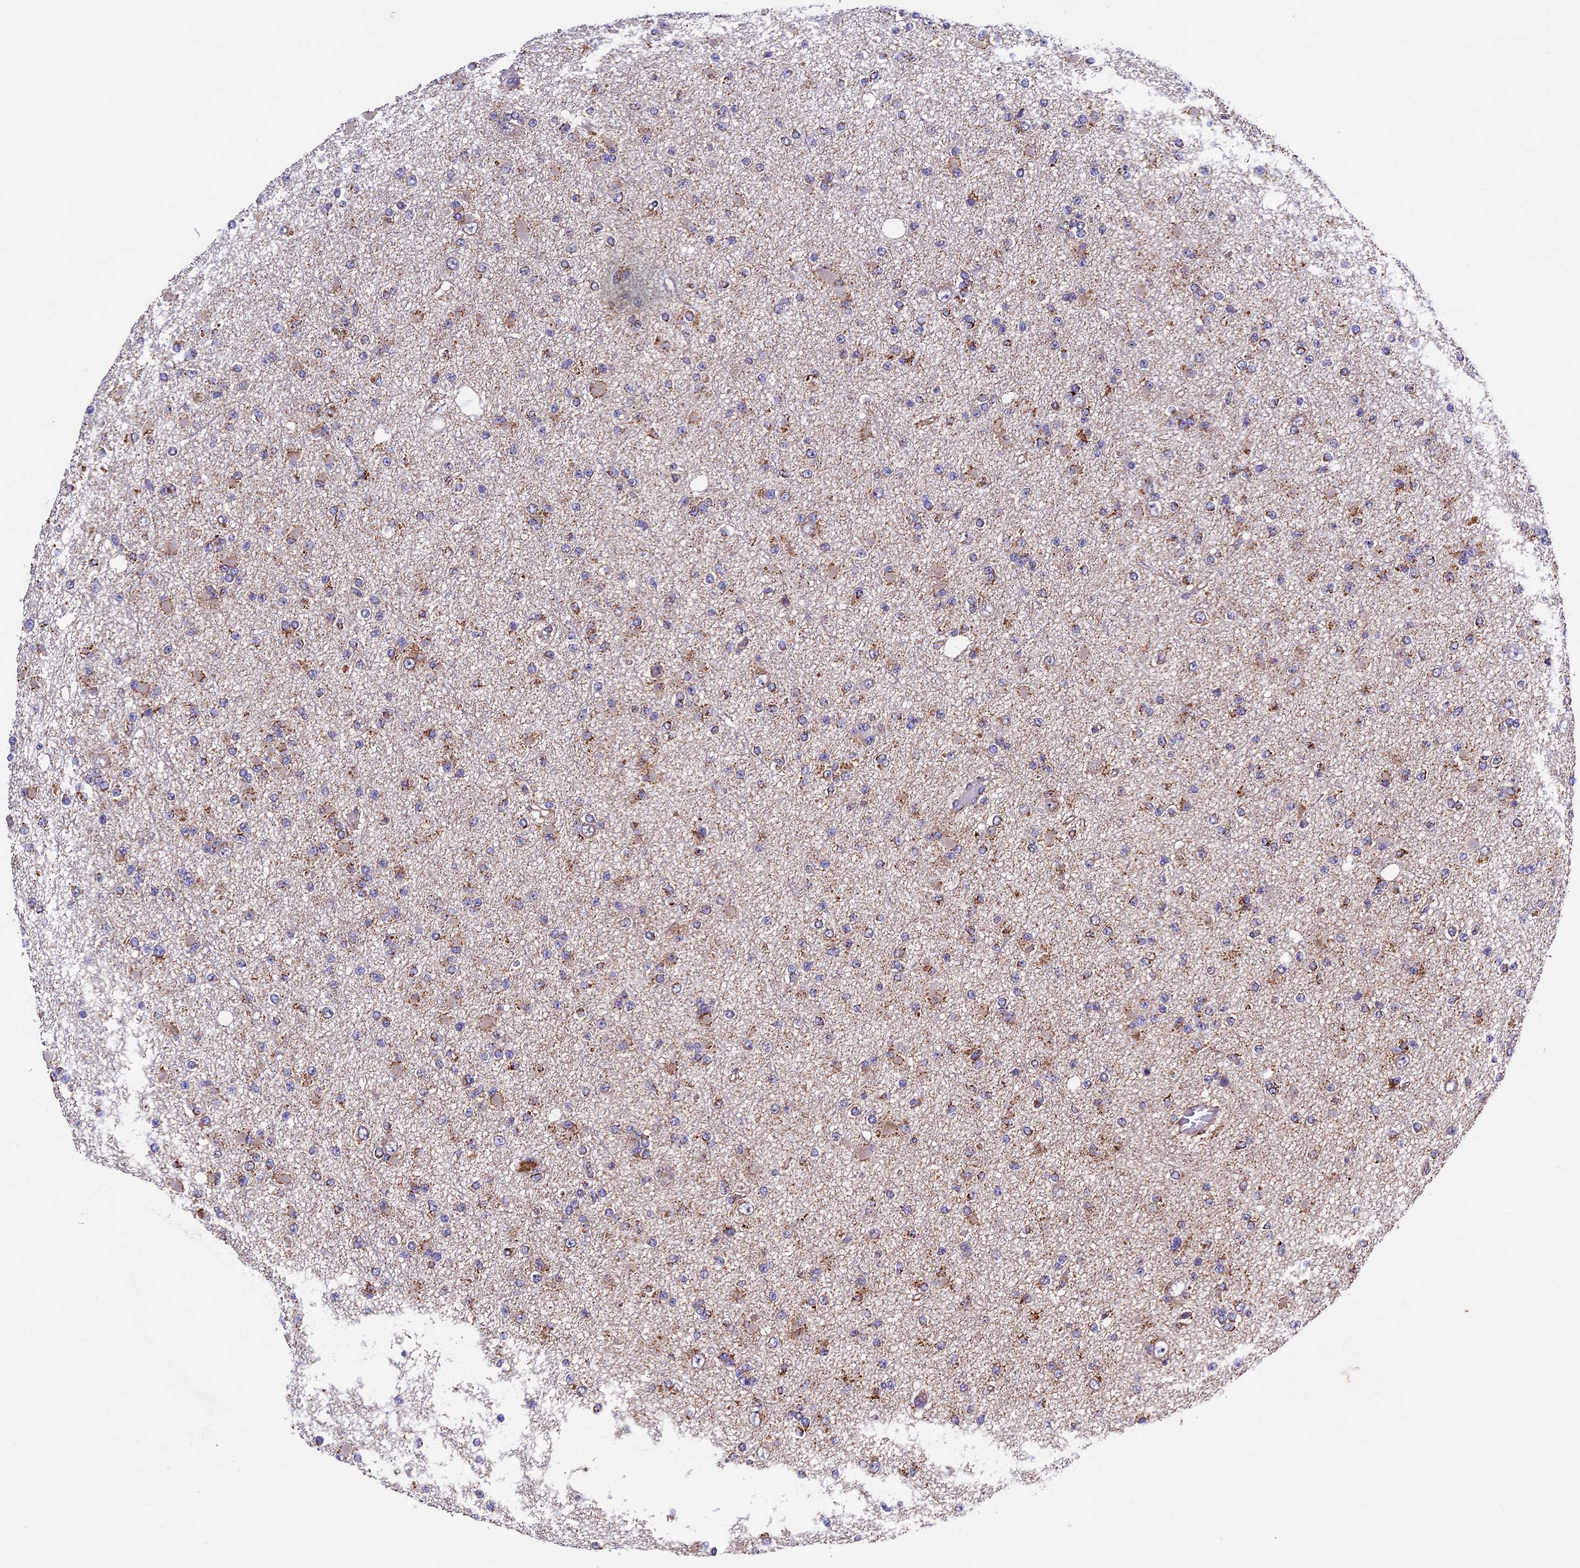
{"staining": {"intensity": "moderate", "quantity": "<25%", "location": "cytoplasmic/membranous"}, "tissue": "glioma", "cell_type": "Tumor cells", "image_type": "cancer", "snomed": [{"axis": "morphology", "description": "Glioma, malignant, Low grade"}, {"axis": "topography", "description": "Brain"}], "caption": "This is a micrograph of immunohistochemistry (IHC) staining of malignant glioma (low-grade), which shows moderate expression in the cytoplasmic/membranous of tumor cells.", "gene": "RNF17", "patient": {"sex": "female", "age": 22}}